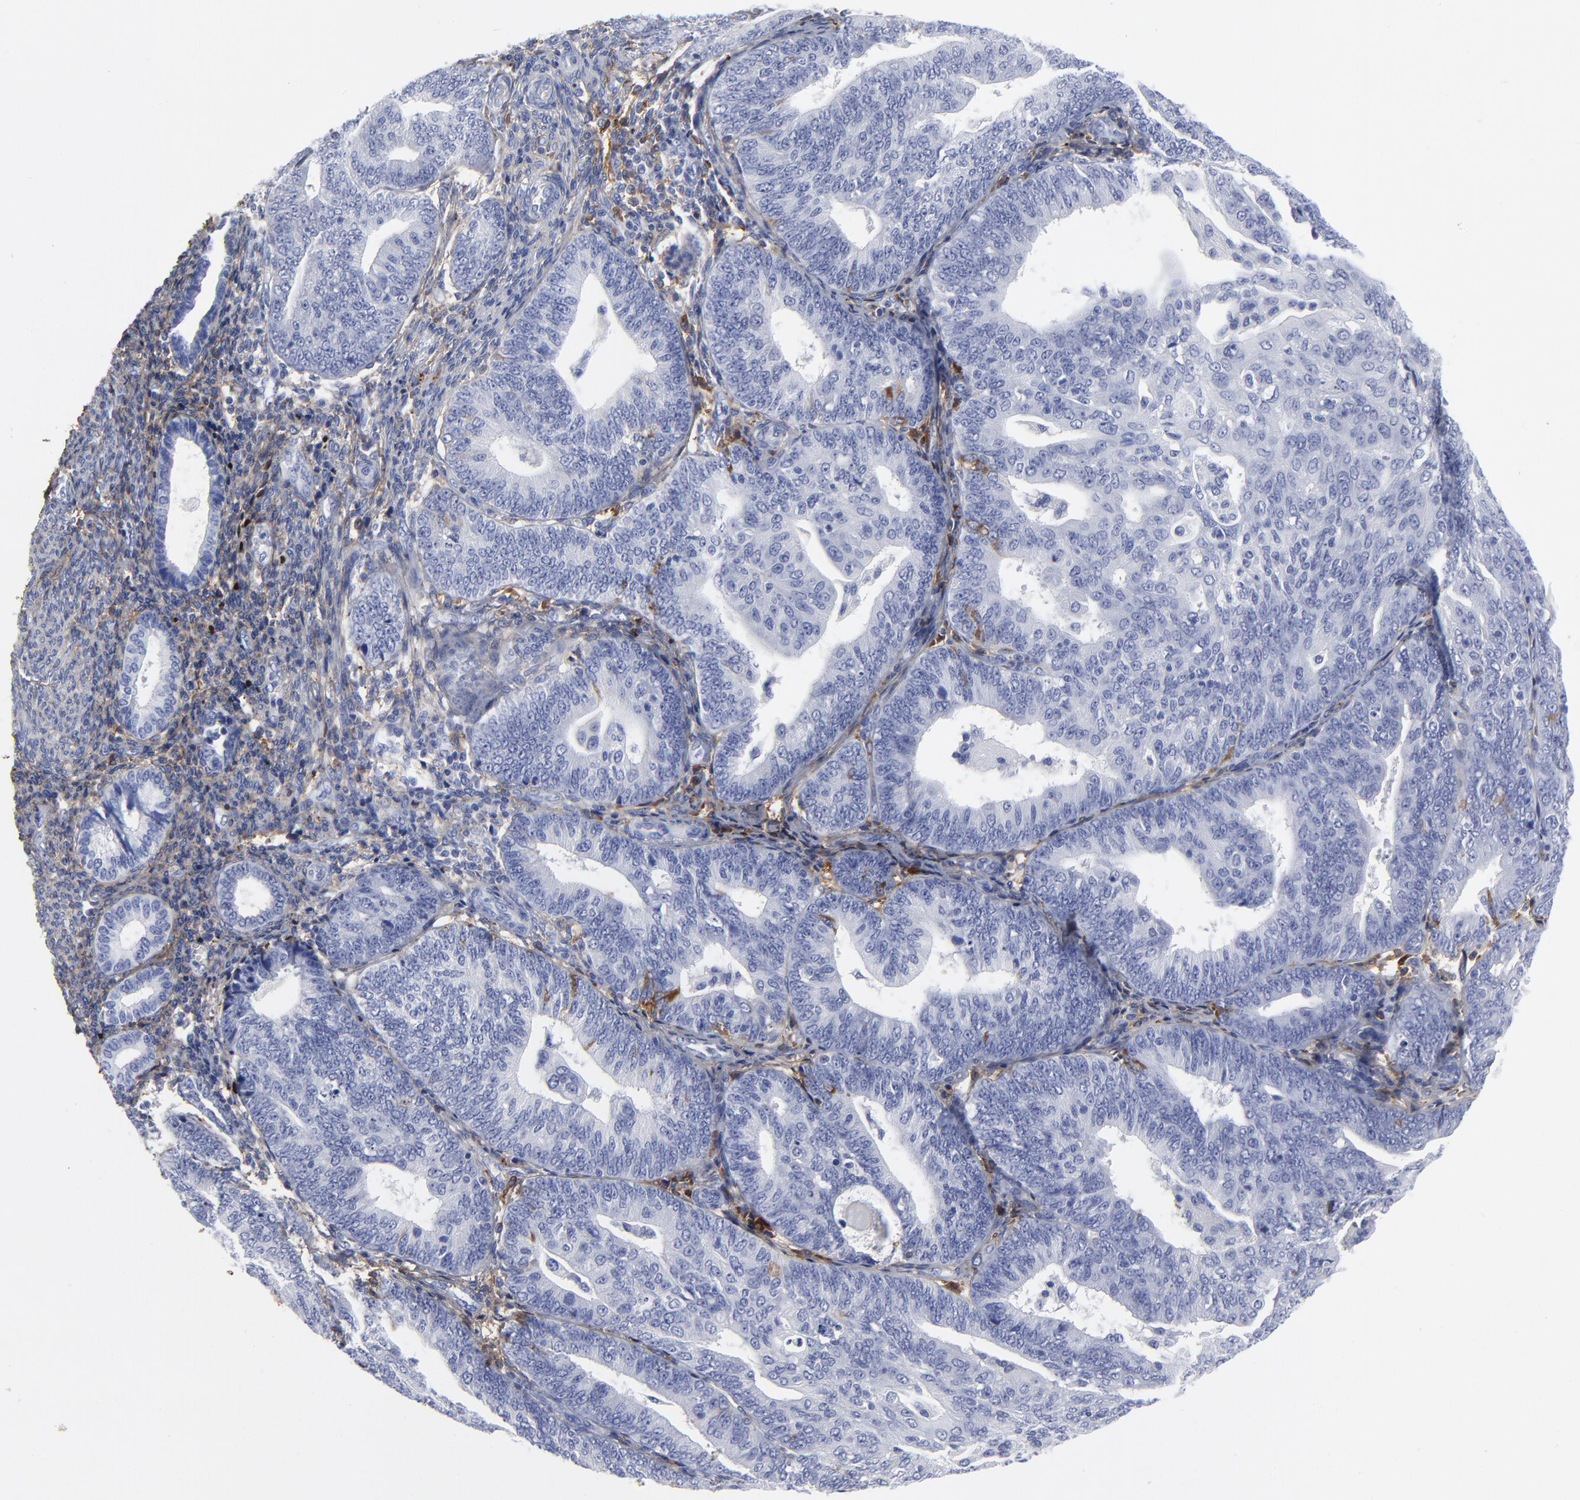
{"staining": {"intensity": "negative", "quantity": "none", "location": "none"}, "tissue": "endometrial cancer", "cell_type": "Tumor cells", "image_type": "cancer", "snomed": [{"axis": "morphology", "description": "Adenocarcinoma, NOS"}, {"axis": "topography", "description": "Endometrium"}], "caption": "The immunohistochemistry (IHC) image has no significant positivity in tumor cells of endometrial adenocarcinoma tissue.", "gene": "DCN", "patient": {"sex": "female", "age": 56}}